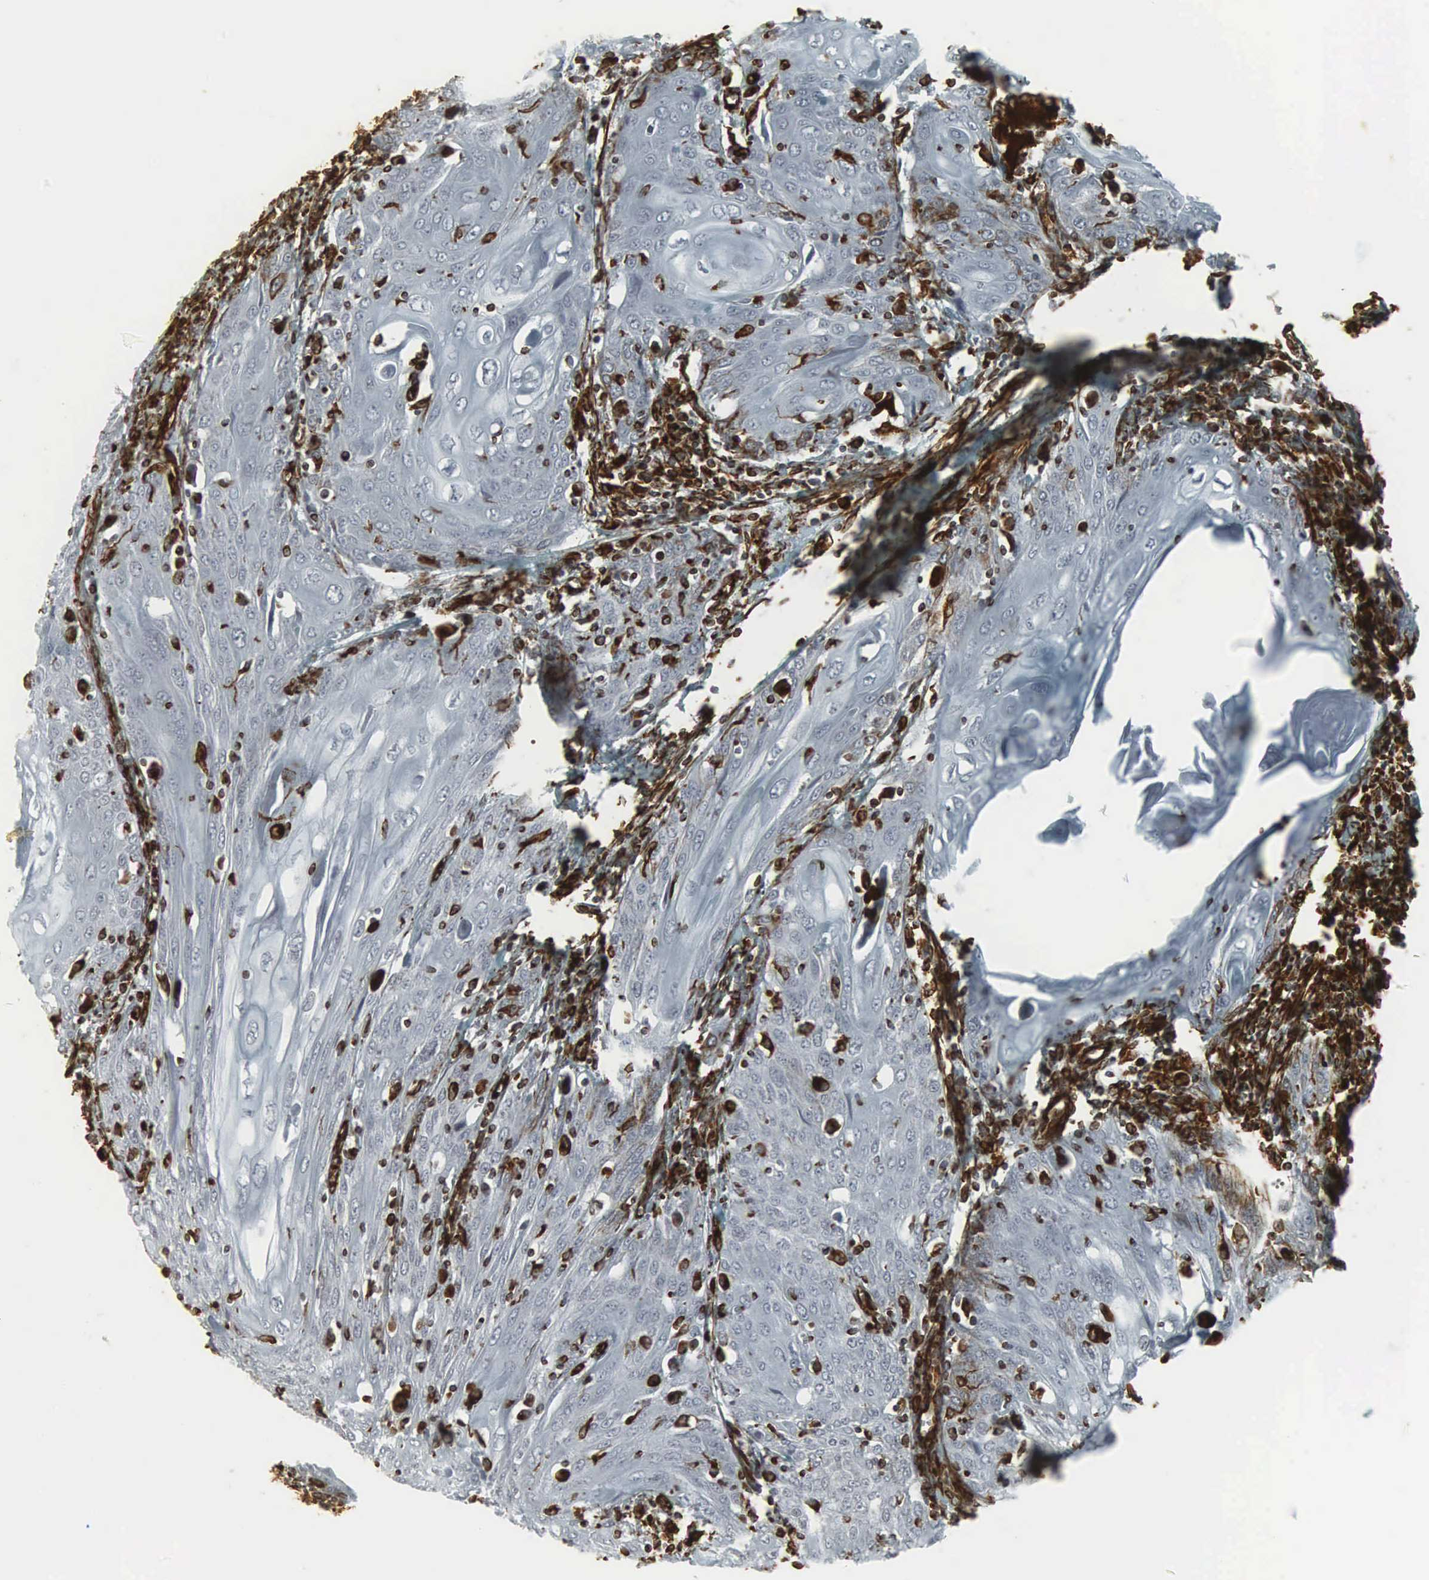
{"staining": {"intensity": "moderate", "quantity": "<25%", "location": "cytoplasmic/membranous,nuclear"}, "tissue": "cervical cancer", "cell_type": "Tumor cells", "image_type": "cancer", "snomed": [{"axis": "morphology", "description": "Squamous cell carcinoma, NOS"}, {"axis": "topography", "description": "Cervix"}], "caption": "Human cervical cancer (squamous cell carcinoma) stained for a protein (brown) displays moderate cytoplasmic/membranous and nuclear positive expression in about <25% of tumor cells.", "gene": "VIM", "patient": {"sex": "female", "age": 54}}